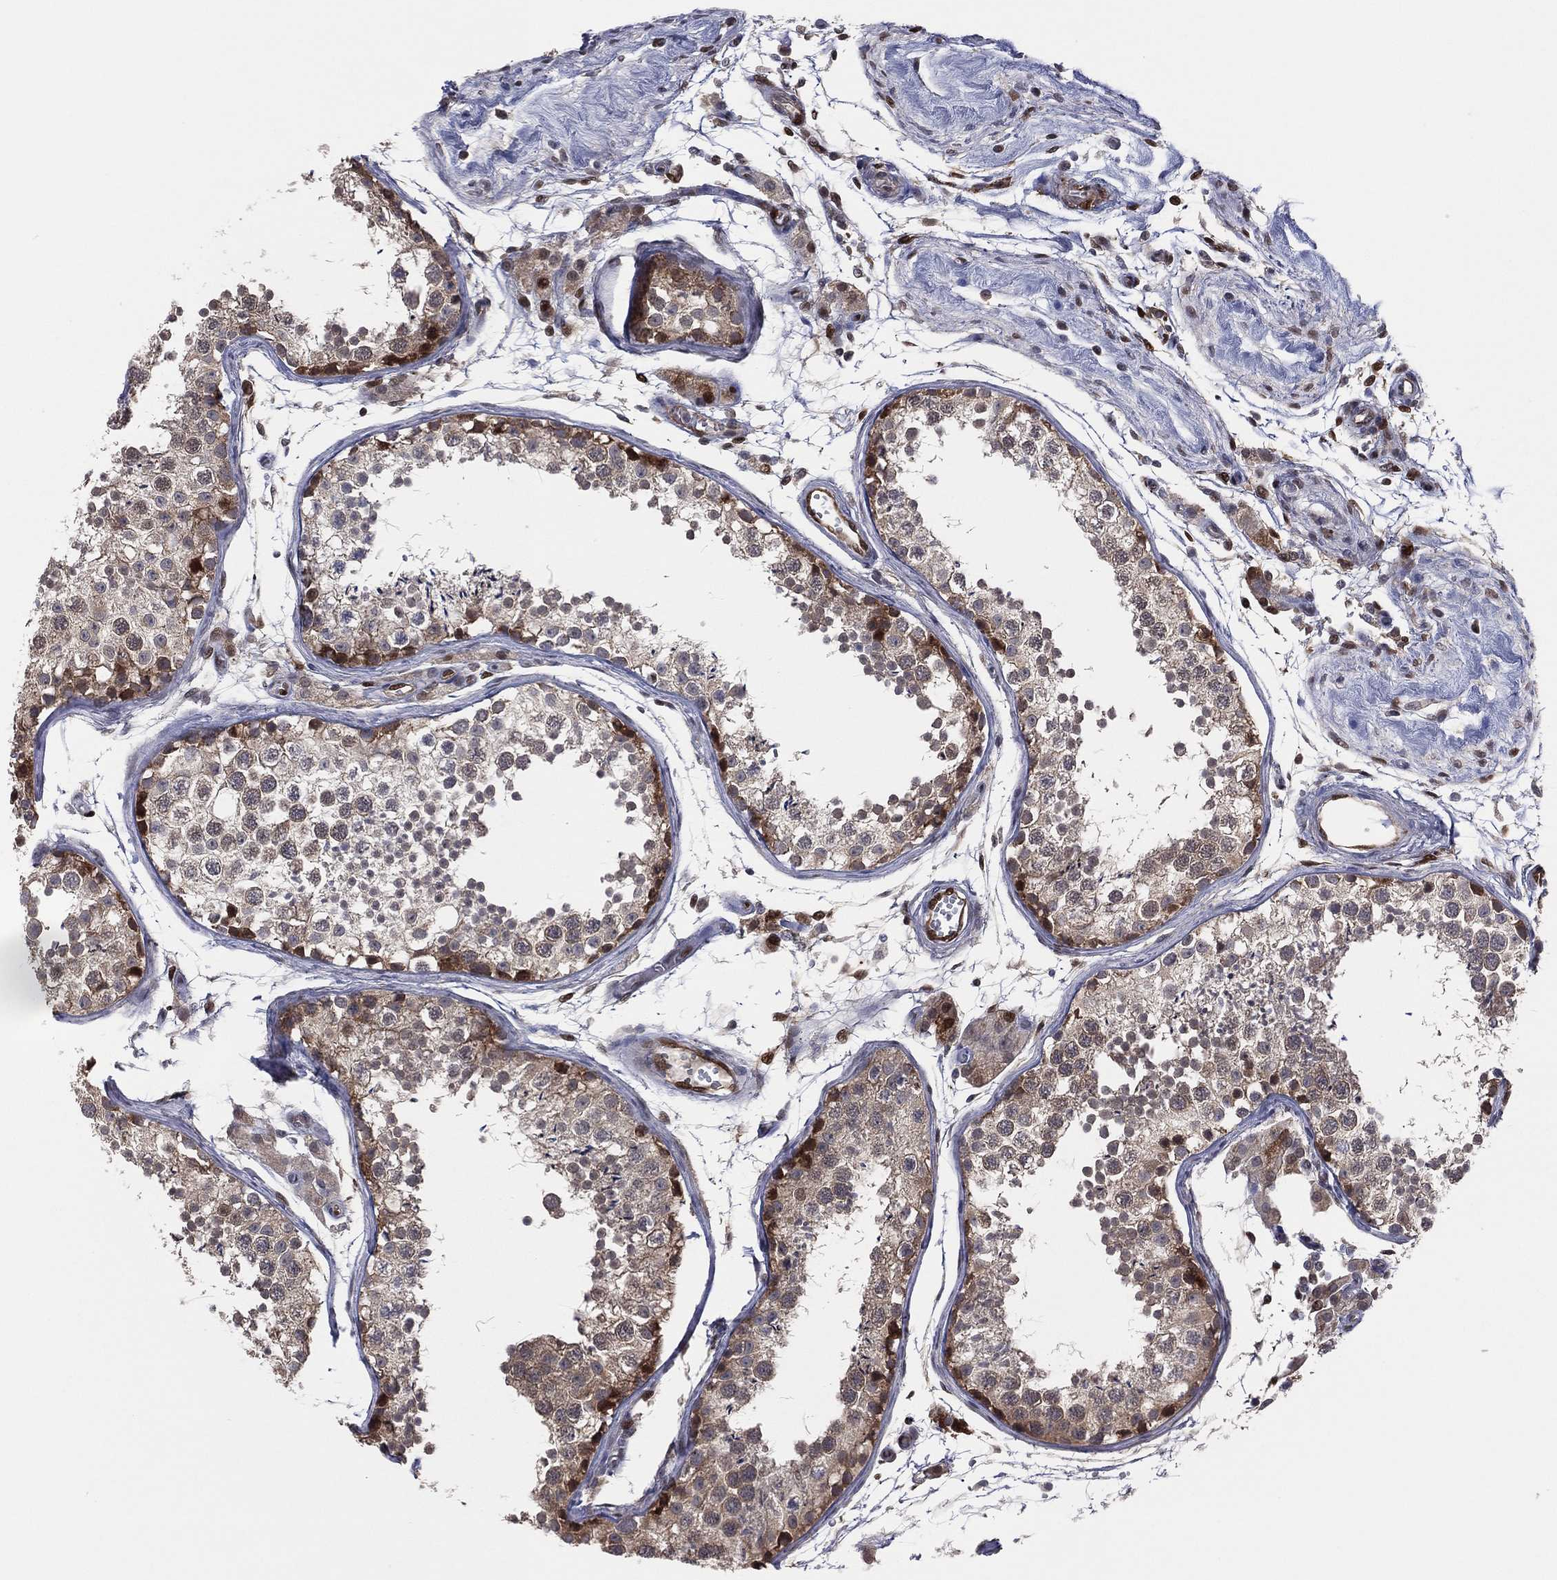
{"staining": {"intensity": "strong", "quantity": "<25%", "location": "cytoplasmic/membranous,nuclear"}, "tissue": "testis", "cell_type": "Cells in seminiferous ducts", "image_type": "normal", "snomed": [{"axis": "morphology", "description": "Normal tissue, NOS"}, {"axis": "topography", "description": "Testis"}], "caption": "An immunohistochemistry photomicrograph of benign tissue is shown. Protein staining in brown highlights strong cytoplasmic/membranous,nuclear positivity in testis within cells in seminiferous ducts. (IHC, brightfield microscopy, high magnification).", "gene": "SNCG", "patient": {"sex": "male", "age": 29}}